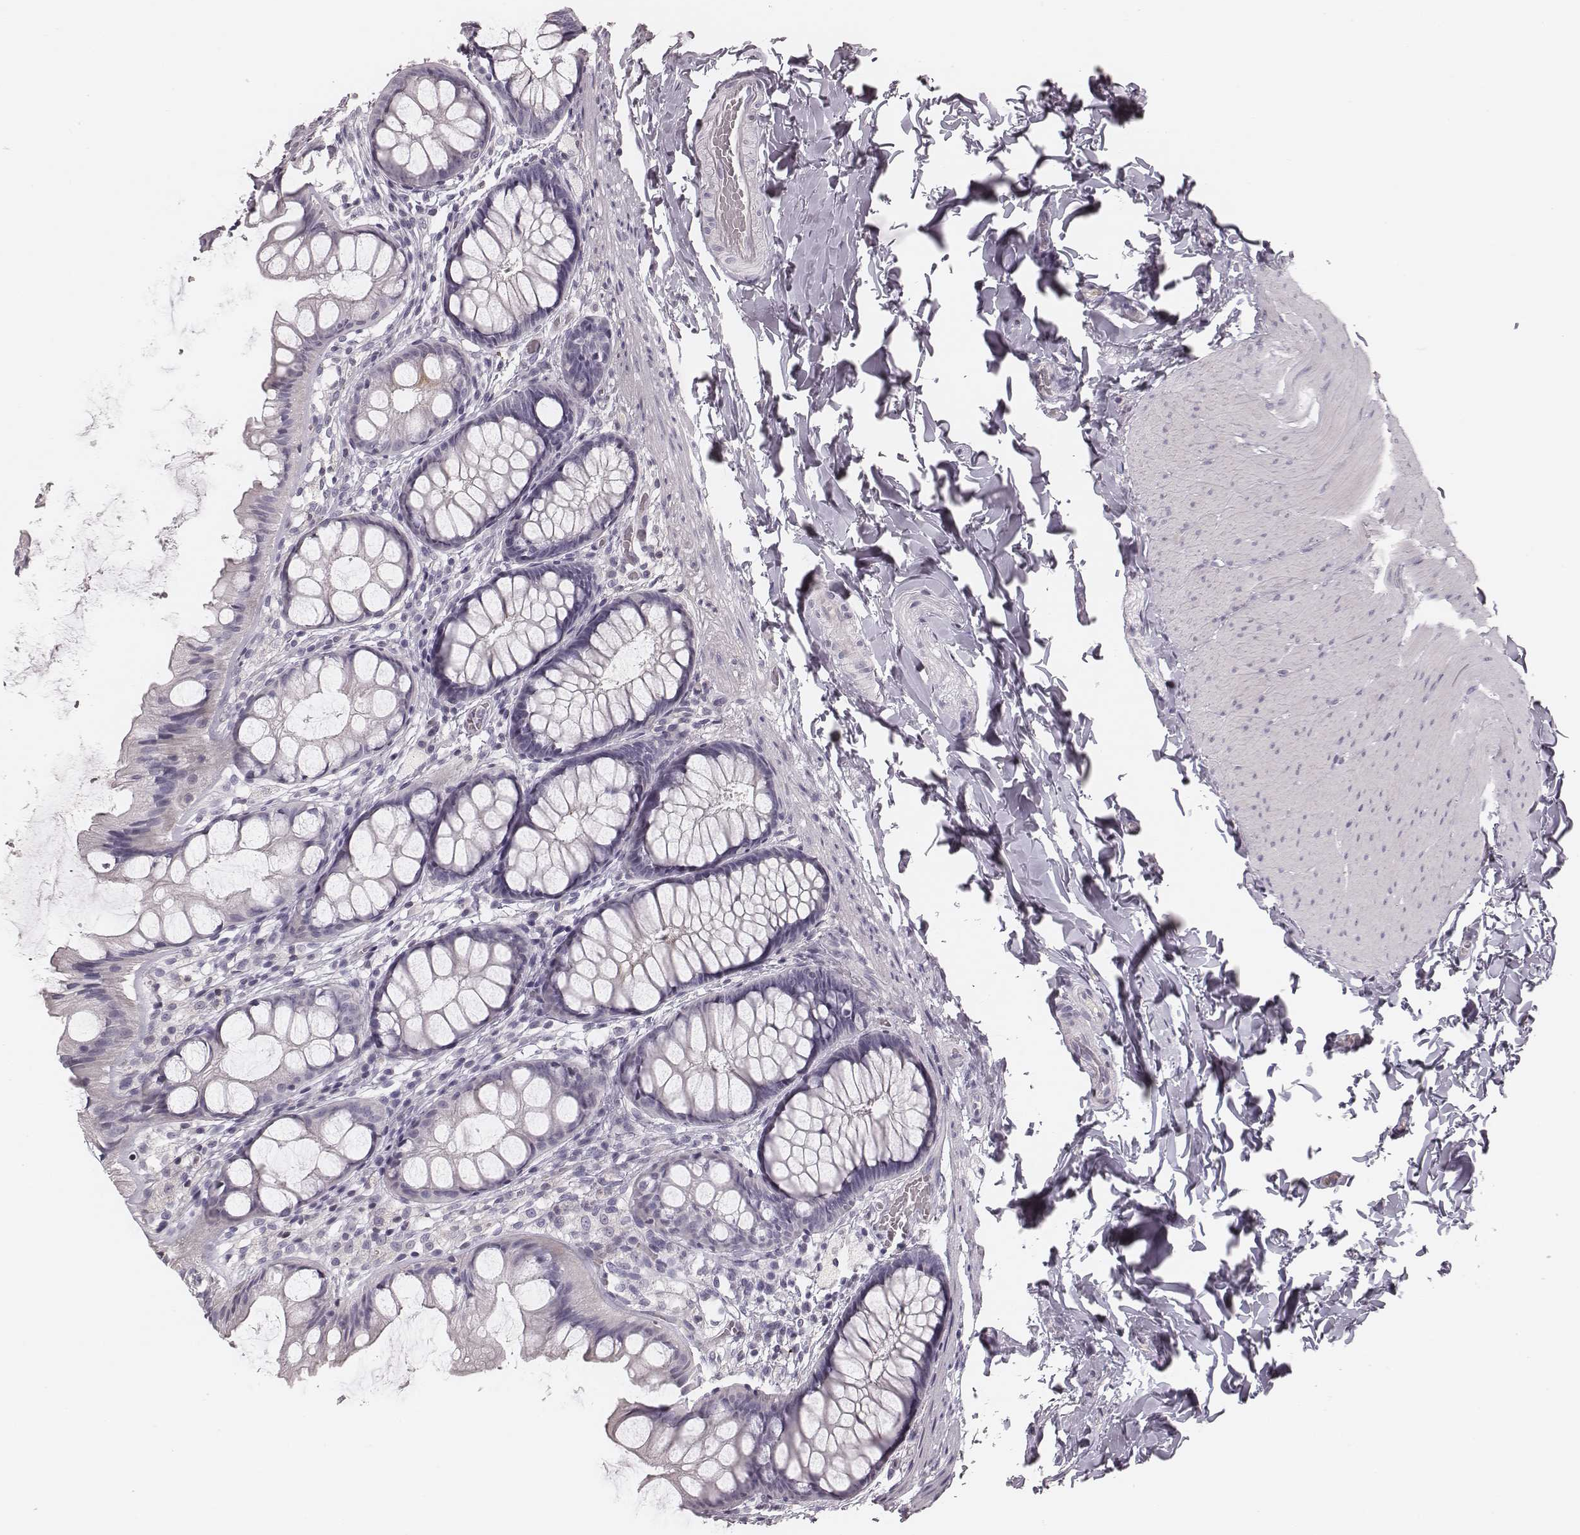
{"staining": {"intensity": "negative", "quantity": "none", "location": "none"}, "tissue": "colon", "cell_type": "Endothelial cells", "image_type": "normal", "snomed": [{"axis": "morphology", "description": "Normal tissue, NOS"}, {"axis": "topography", "description": "Colon"}], "caption": "Endothelial cells are negative for protein expression in unremarkable human colon. (DAB immunohistochemistry (IHC) with hematoxylin counter stain).", "gene": "S100Z", "patient": {"sex": "male", "age": 47}}